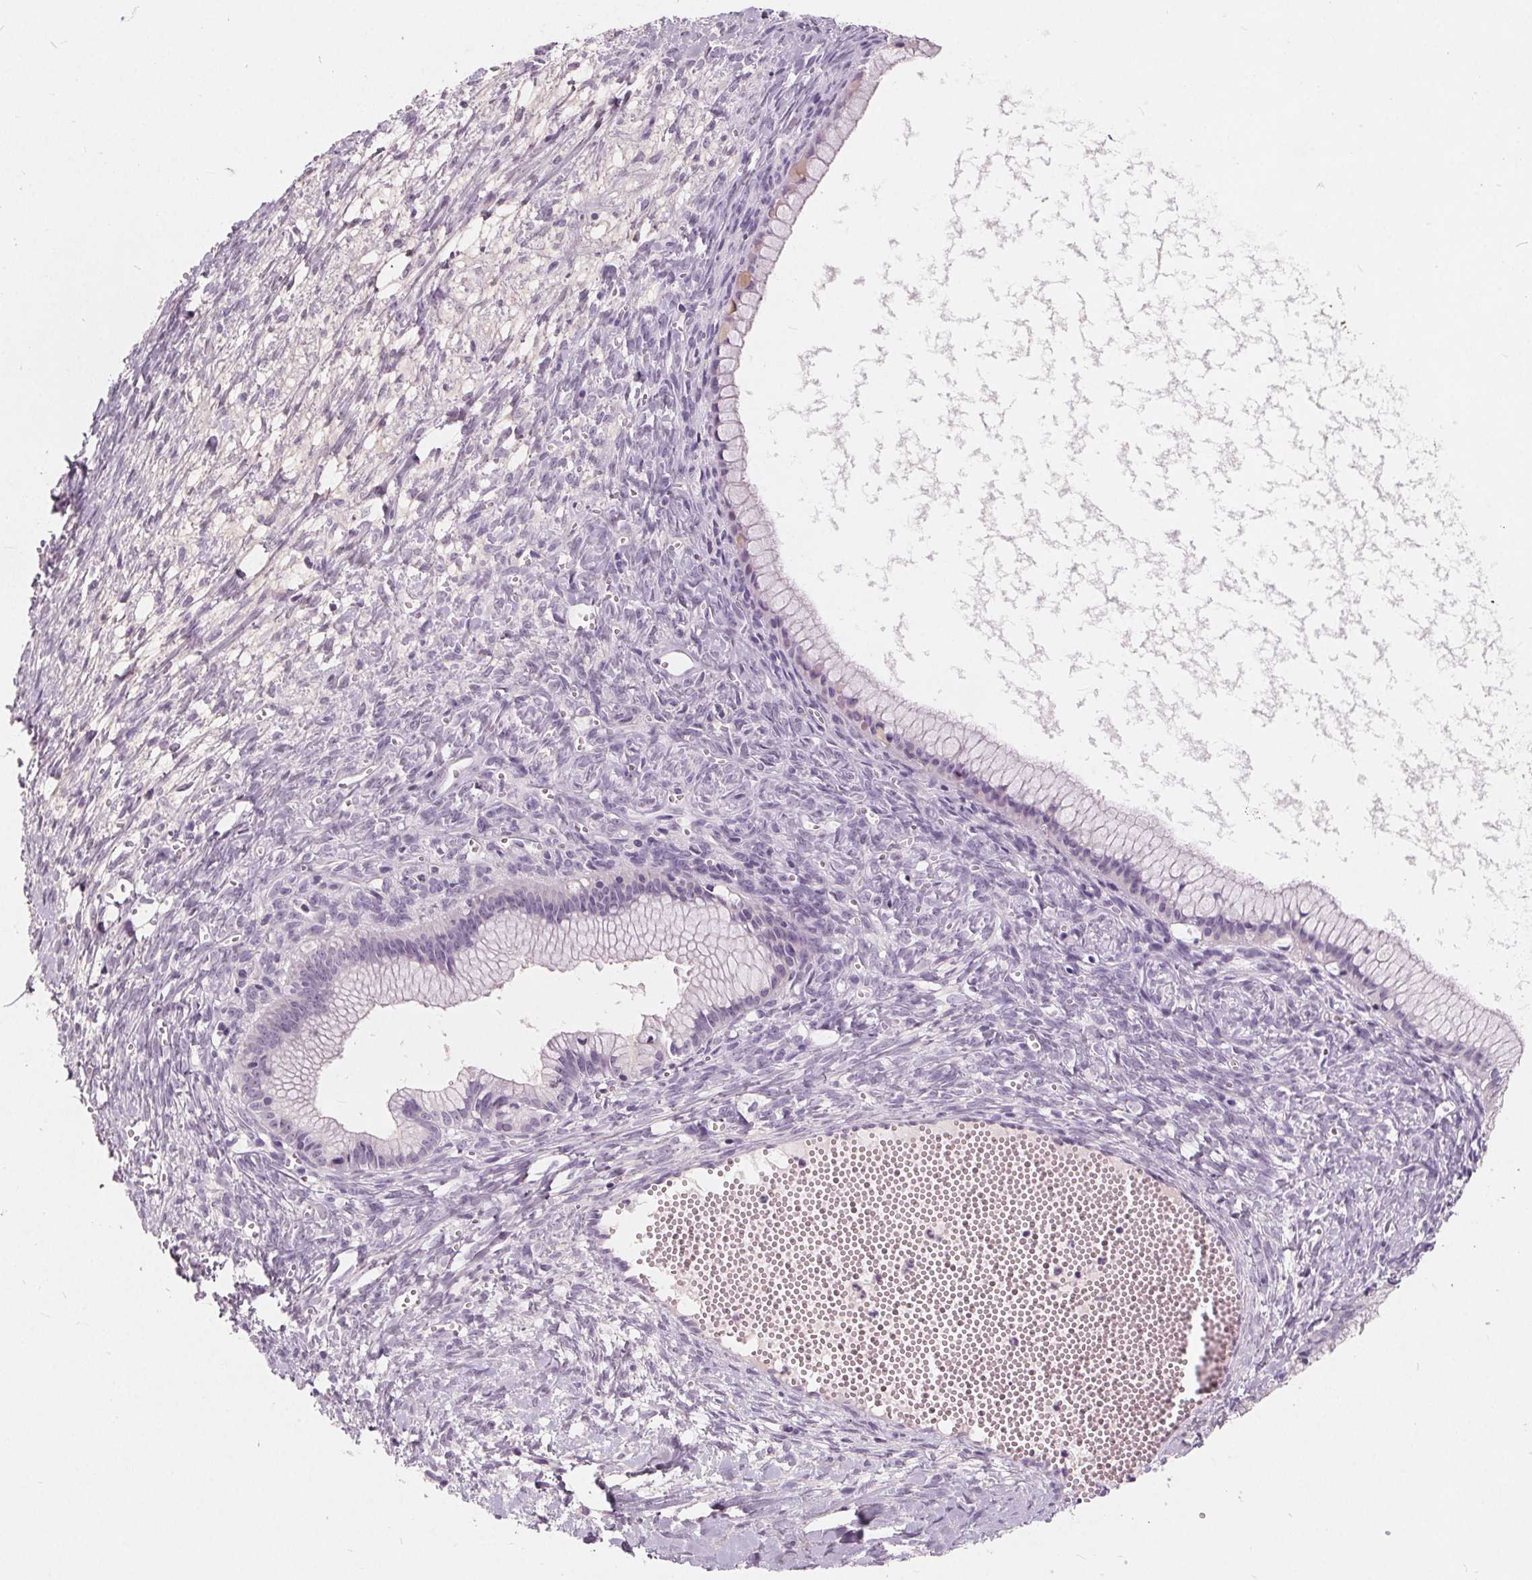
{"staining": {"intensity": "negative", "quantity": "none", "location": "none"}, "tissue": "ovarian cancer", "cell_type": "Tumor cells", "image_type": "cancer", "snomed": [{"axis": "morphology", "description": "Cystadenocarcinoma, mucinous, NOS"}, {"axis": "topography", "description": "Ovary"}], "caption": "Tumor cells show no significant staining in ovarian mucinous cystadenocarcinoma. (DAB (3,3'-diaminobenzidine) immunohistochemistry (IHC) visualized using brightfield microscopy, high magnification).", "gene": "PLA2G2E", "patient": {"sex": "female", "age": 41}}